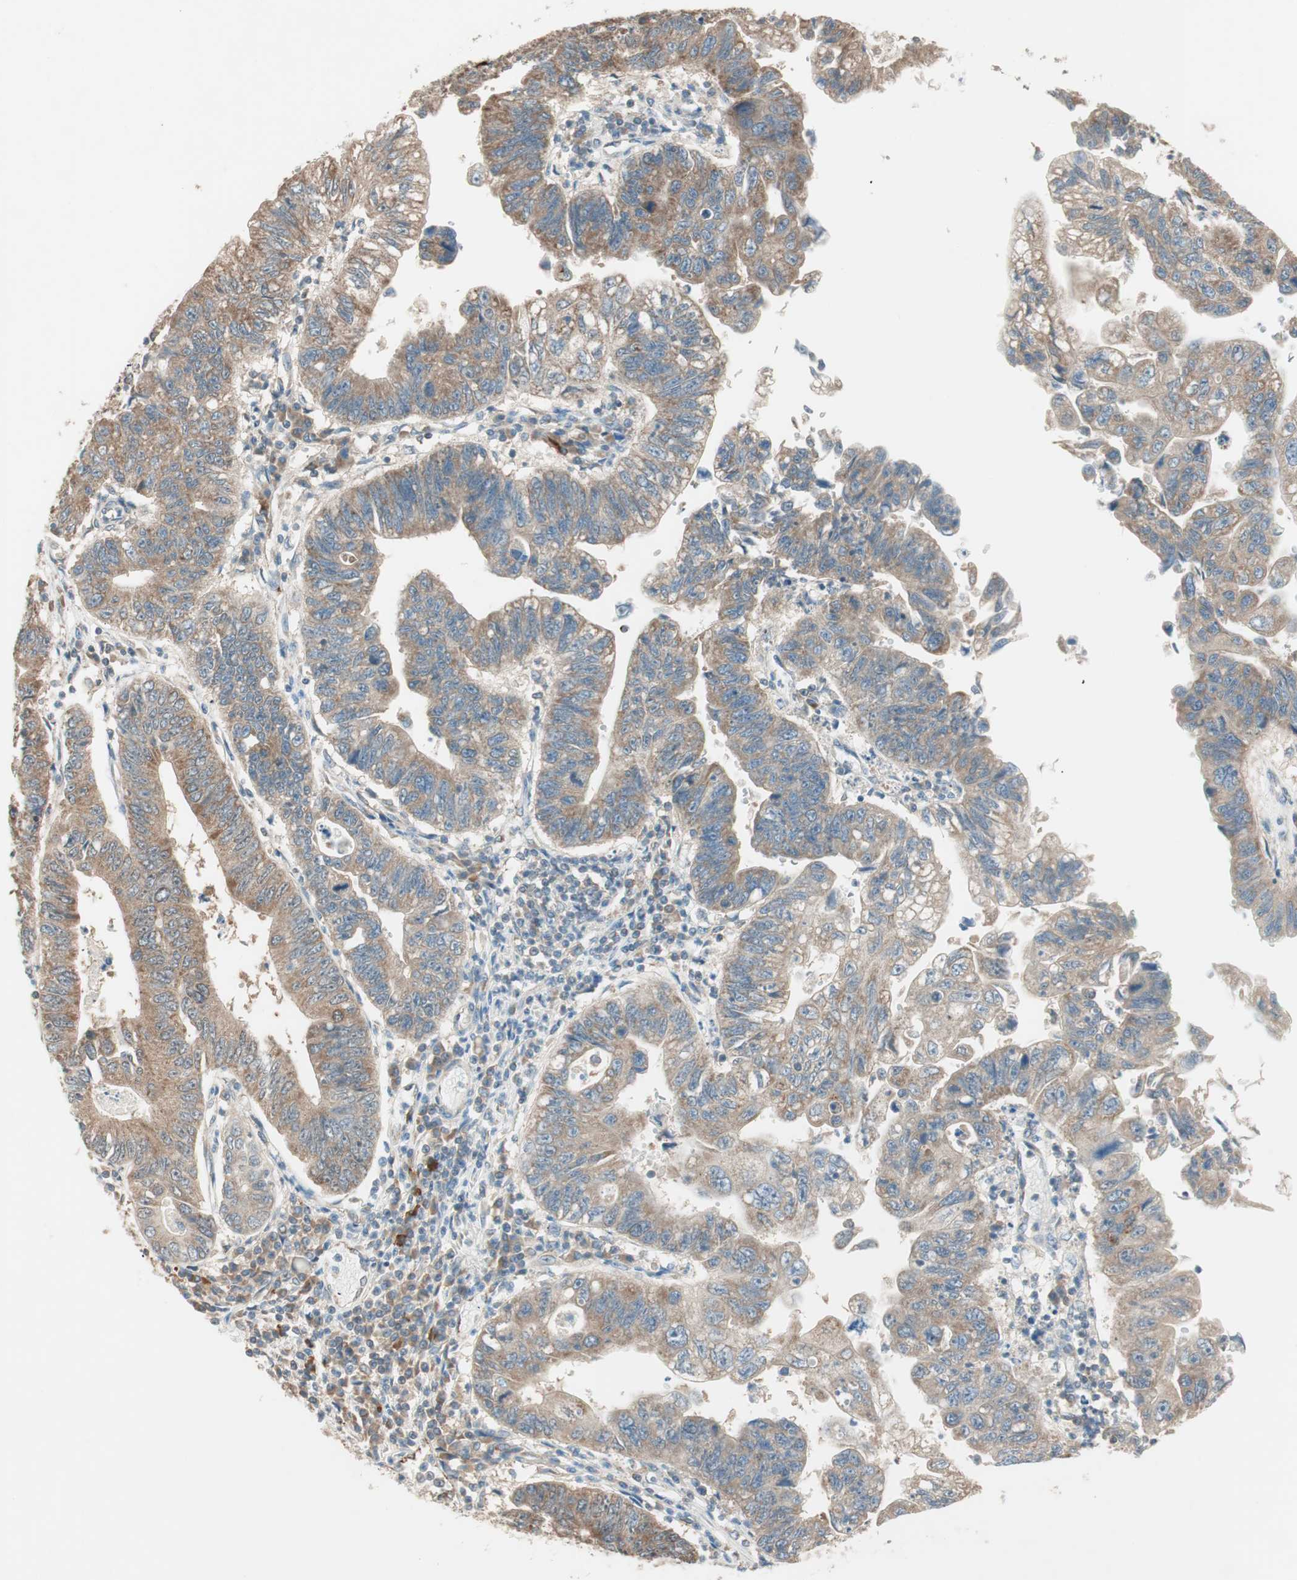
{"staining": {"intensity": "moderate", "quantity": ">75%", "location": "cytoplasmic/membranous"}, "tissue": "stomach cancer", "cell_type": "Tumor cells", "image_type": "cancer", "snomed": [{"axis": "morphology", "description": "Adenocarcinoma, NOS"}, {"axis": "topography", "description": "Stomach"}], "caption": "Immunohistochemistry photomicrograph of neoplastic tissue: stomach adenocarcinoma stained using IHC shows medium levels of moderate protein expression localized specifically in the cytoplasmic/membranous of tumor cells, appearing as a cytoplasmic/membranous brown color.", "gene": "CC2D1A", "patient": {"sex": "male", "age": 59}}